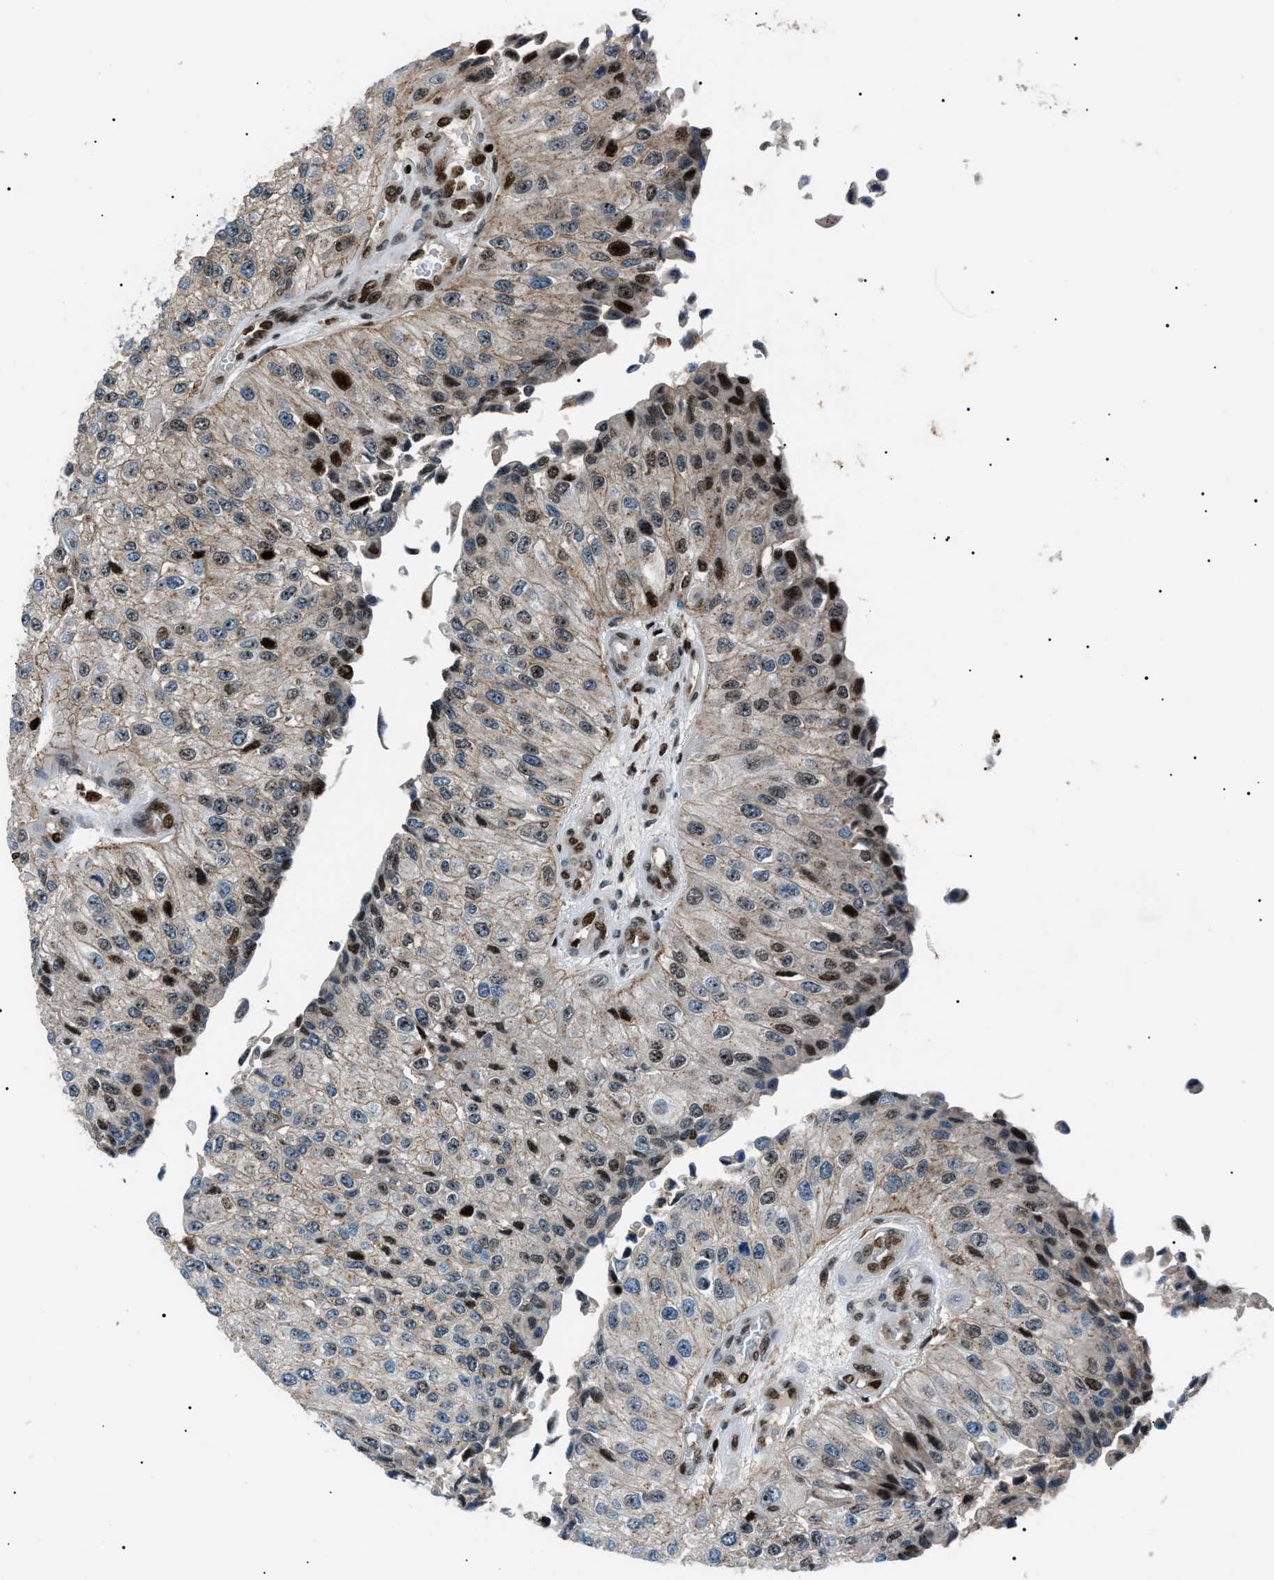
{"staining": {"intensity": "weak", "quantity": "25%-75%", "location": "nuclear"}, "tissue": "urothelial cancer", "cell_type": "Tumor cells", "image_type": "cancer", "snomed": [{"axis": "morphology", "description": "Urothelial carcinoma, High grade"}, {"axis": "topography", "description": "Kidney"}, {"axis": "topography", "description": "Urinary bladder"}], "caption": "Urothelial cancer stained for a protein (brown) exhibits weak nuclear positive positivity in about 25%-75% of tumor cells.", "gene": "PRKX", "patient": {"sex": "male", "age": 77}}